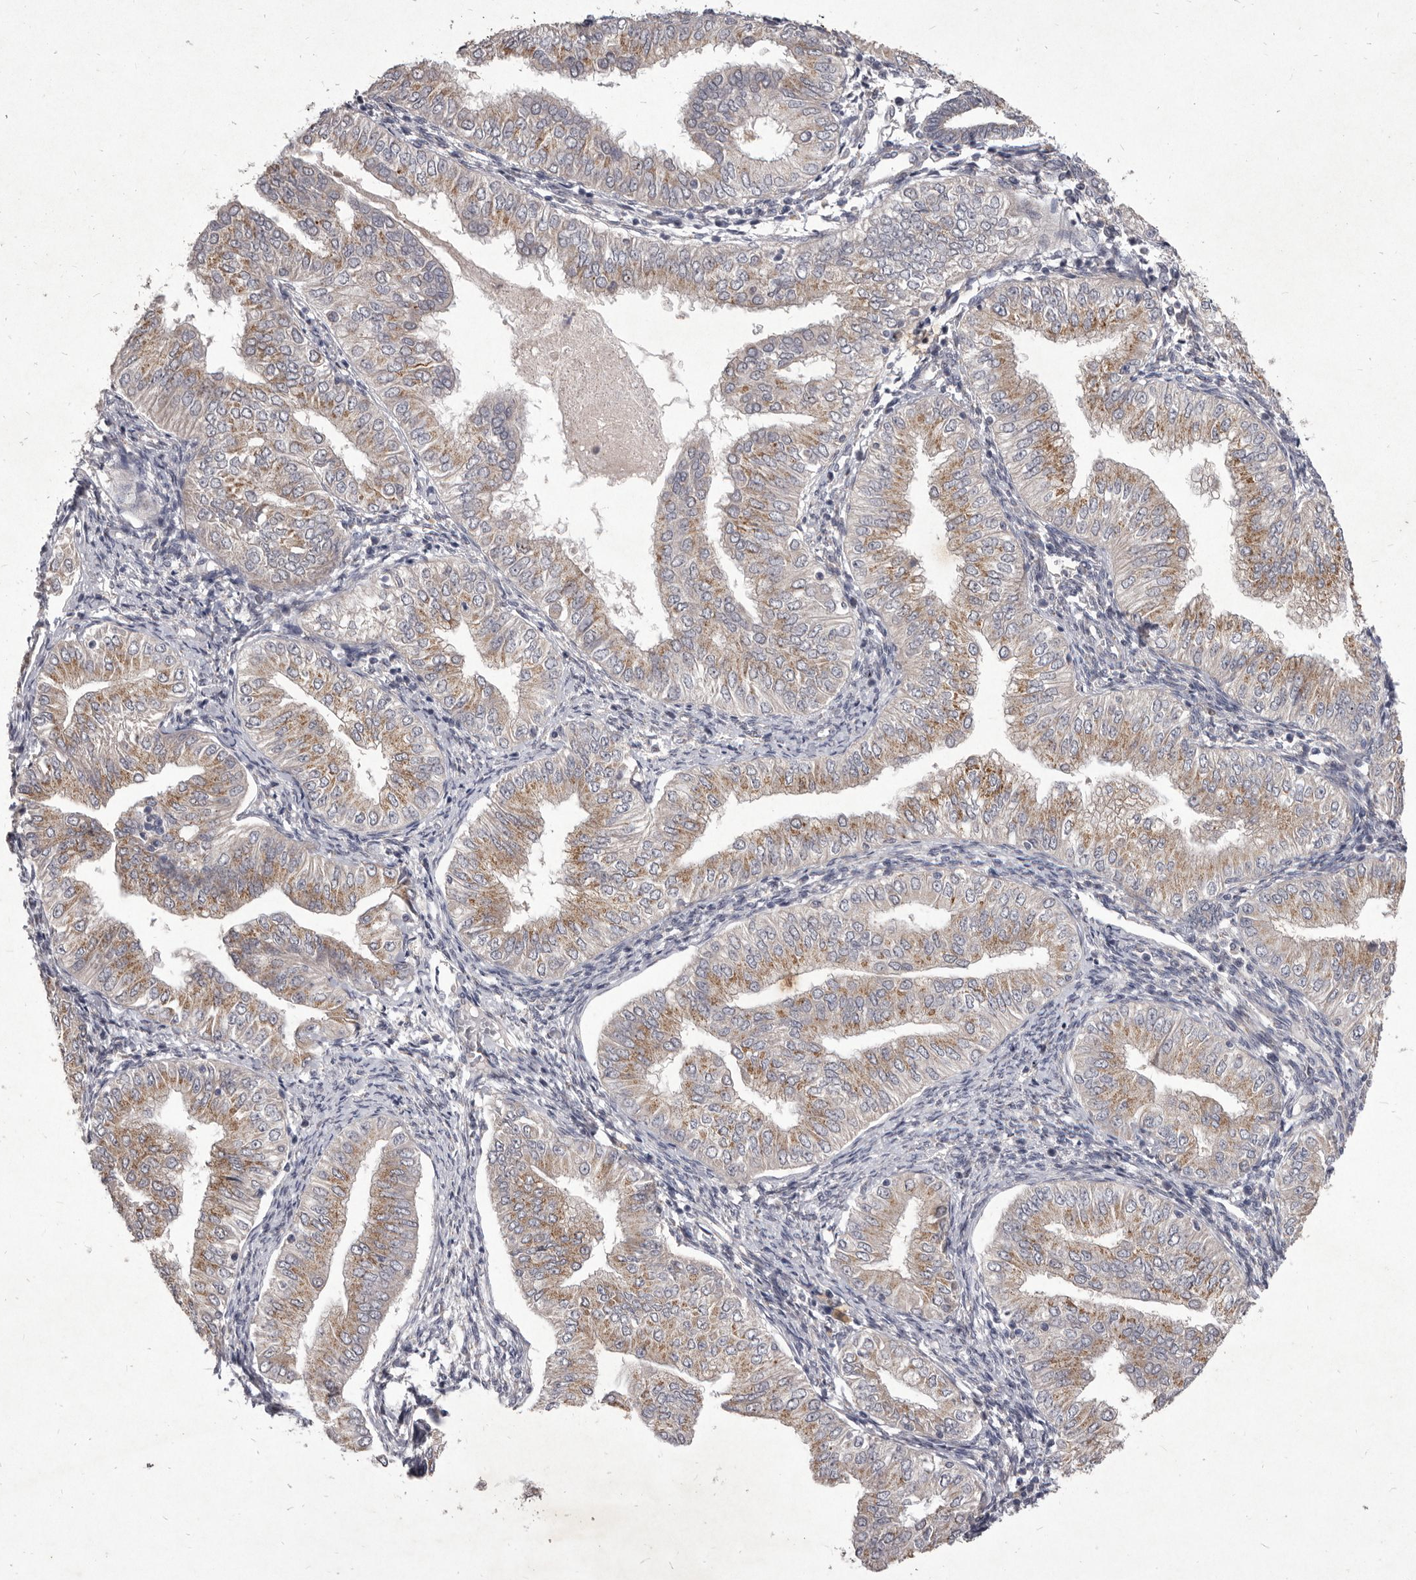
{"staining": {"intensity": "moderate", "quantity": ">75%", "location": "cytoplasmic/membranous"}, "tissue": "endometrial cancer", "cell_type": "Tumor cells", "image_type": "cancer", "snomed": [{"axis": "morphology", "description": "Normal tissue, NOS"}, {"axis": "morphology", "description": "Adenocarcinoma, NOS"}, {"axis": "topography", "description": "Endometrium"}], "caption": "Moderate cytoplasmic/membranous expression for a protein is present in about >75% of tumor cells of adenocarcinoma (endometrial) using immunohistochemistry.", "gene": "P2RX6", "patient": {"sex": "female", "age": 53}}